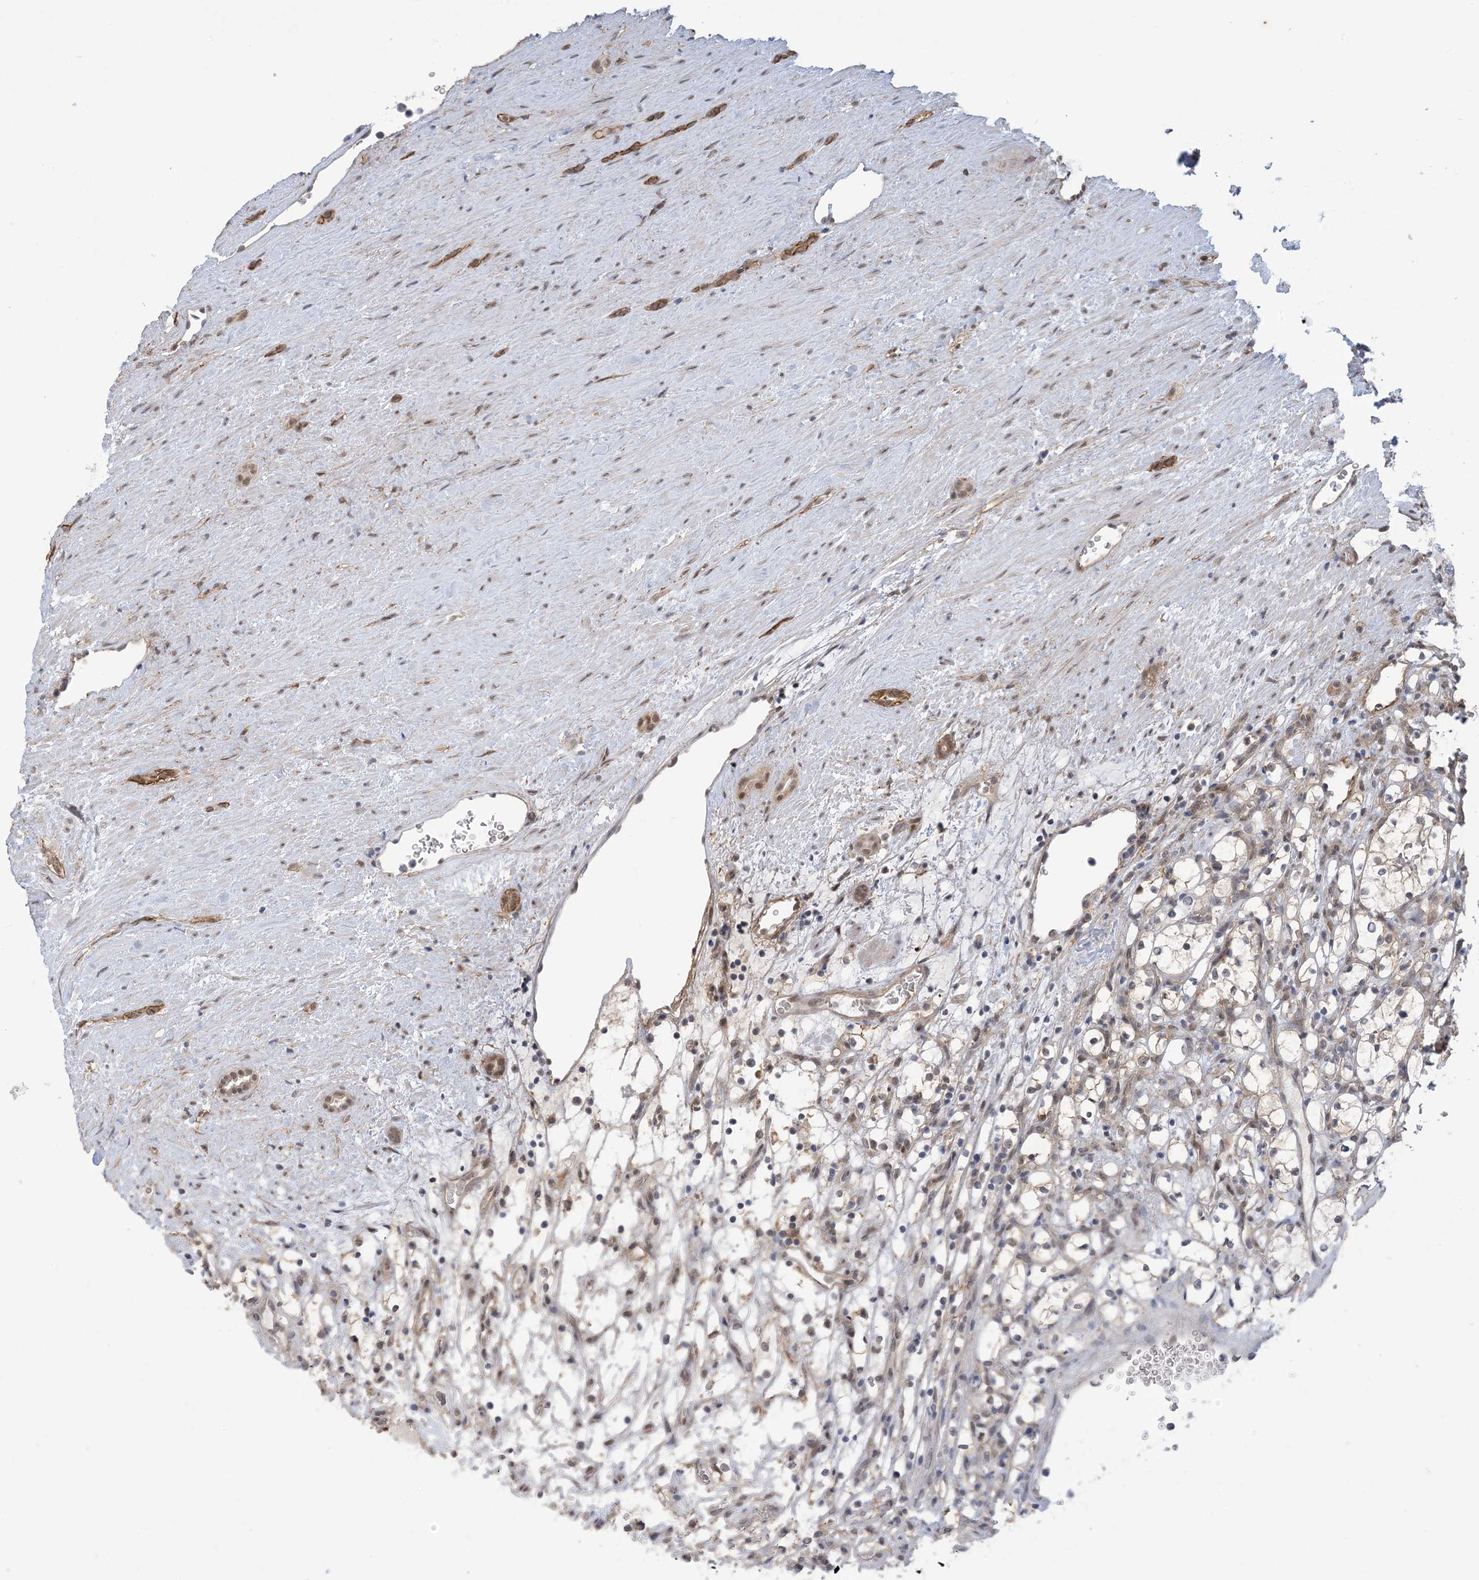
{"staining": {"intensity": "weak", "quantity": "<25%", "location": "nuclear"}, "tissue": "renal cancer", "cell_type": "Tumor cells", "image_type": "cancer", "snomed": [{"axis": "morphology", "description": "Adenocarcinoma, NOS"}, {"axis": "topography", "description": "Kidney"}], "caption": "Immunohistochemical staining of human renal cancer demonstrates no significant positivity in tumor cells. (IHC, brightfield microscopy, high magnification).", "gene": "ZNF8", "patient": {"sex": "female", "age": 69}}